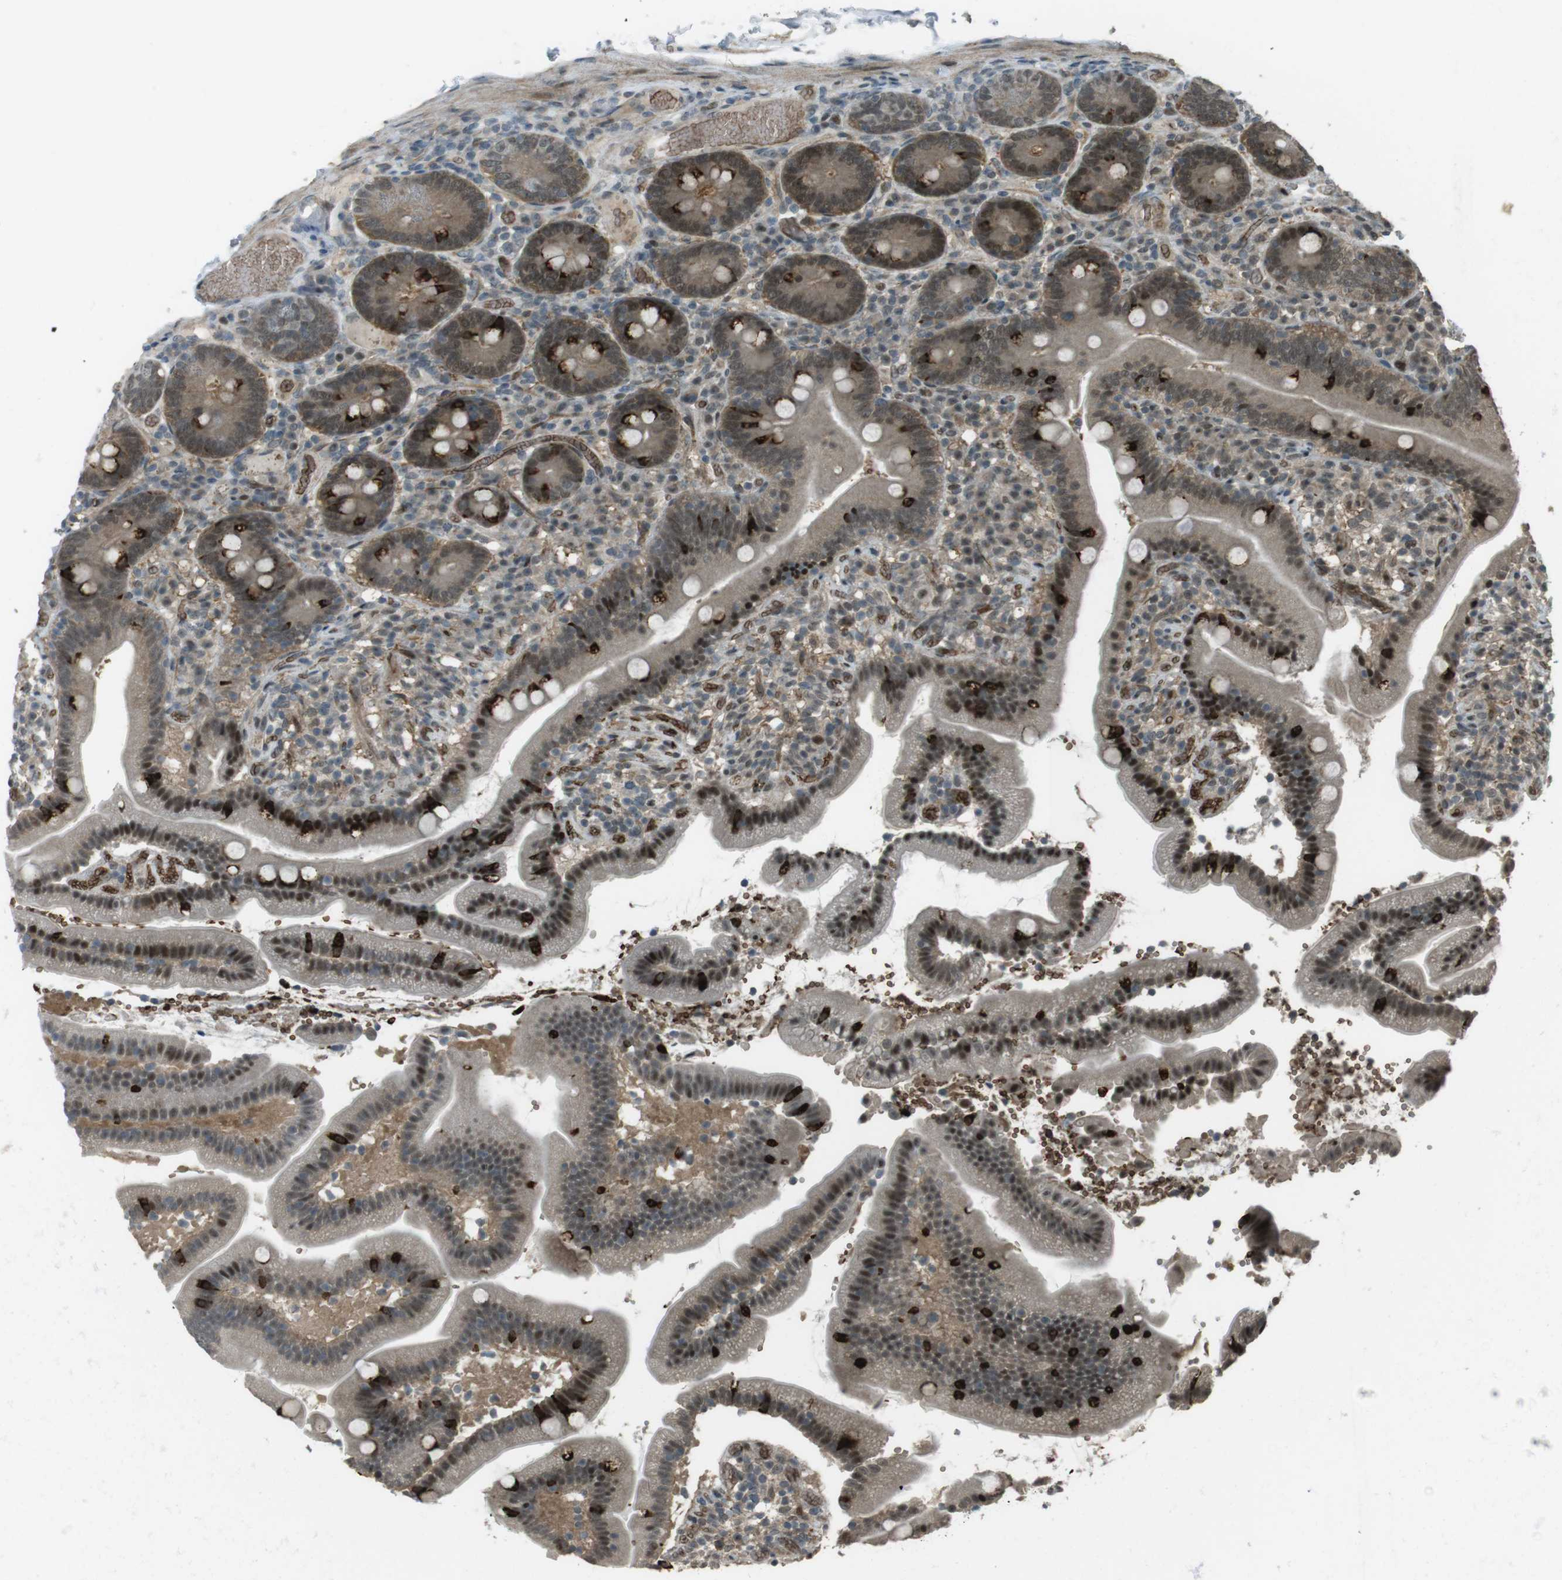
{"staining": {"intensity": "strong", "quantity": "25%-75%", "location": "cytoplasmic/membranous,nuclear"}, "tissue": "duodenum", "cell_type": "Glandular cells", "image_type": "normal", "snomed": [{"axis": "morphology", "description": "Normal tissue, NOS"}, {"axis": "topography", "description": "Duodenum"}], "caption": "An image showing strong cytoplasmic/membranous,nuclear positivity in about 25%-75% of glandular cells in benign duodenum, as visualized by brown immunohistochemical staining.", "gene": "SLITRK5", "patient": {"sex": "male", "age": 66}}